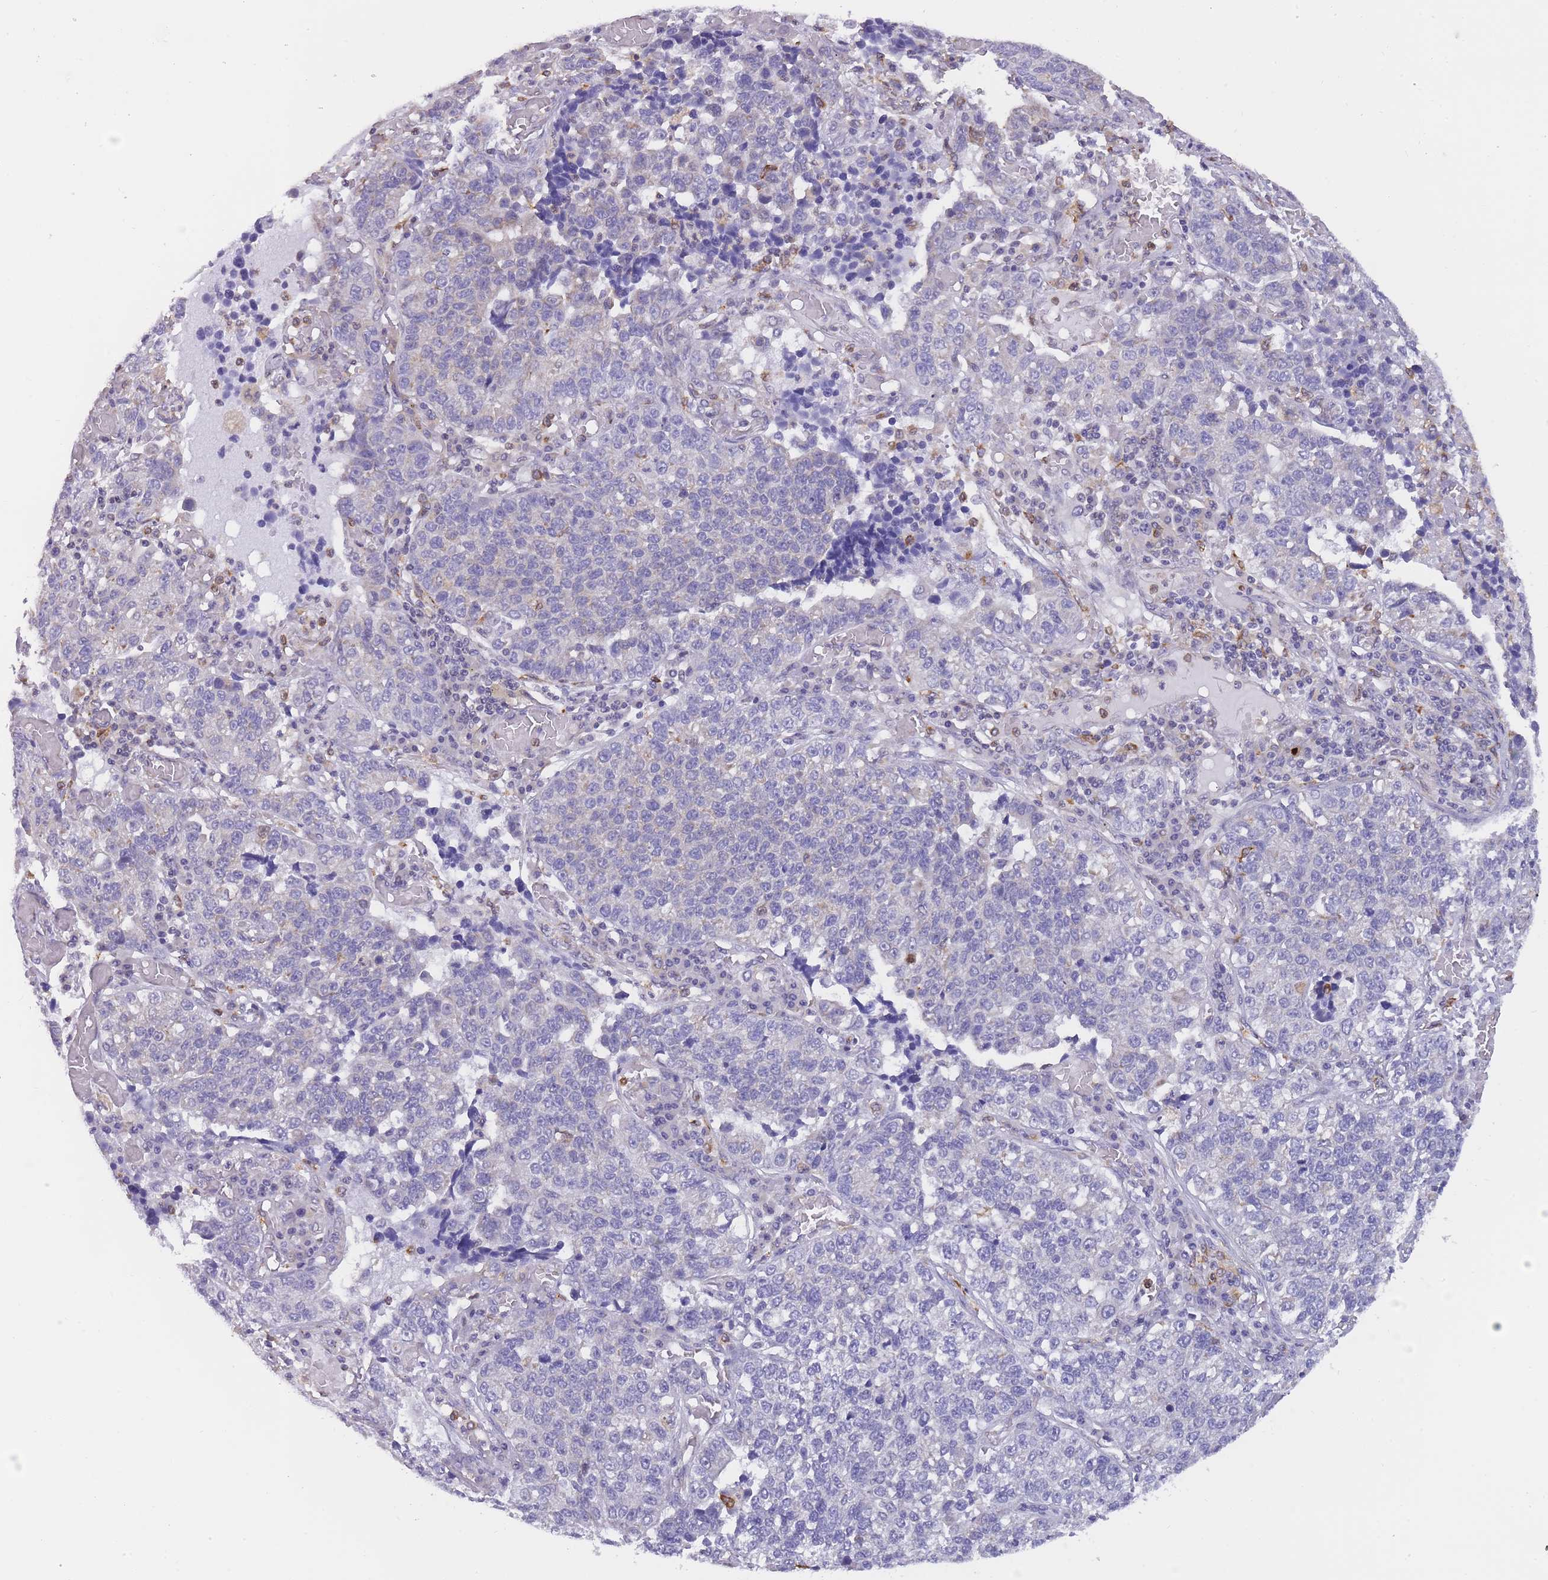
{"staining": {"intensity": "negative", "quantity": "none", "location": "none"}, "tissue": "lung cancer", "cell_type": "Tumor cells", "image_type": "cancer", "snomed": [{"axis": "morphology", "description": "Adenocarcinoma, NOS"}, {"axis": "topography", "description": "Lung"}], "caption": "DAB immunohistochemical staining of human lung cancer (adenocarcinoma) exhibits no significant staining in tumor cells.", "gene": "ZNF662", "patient": {"sex": "male", "age": 49}}